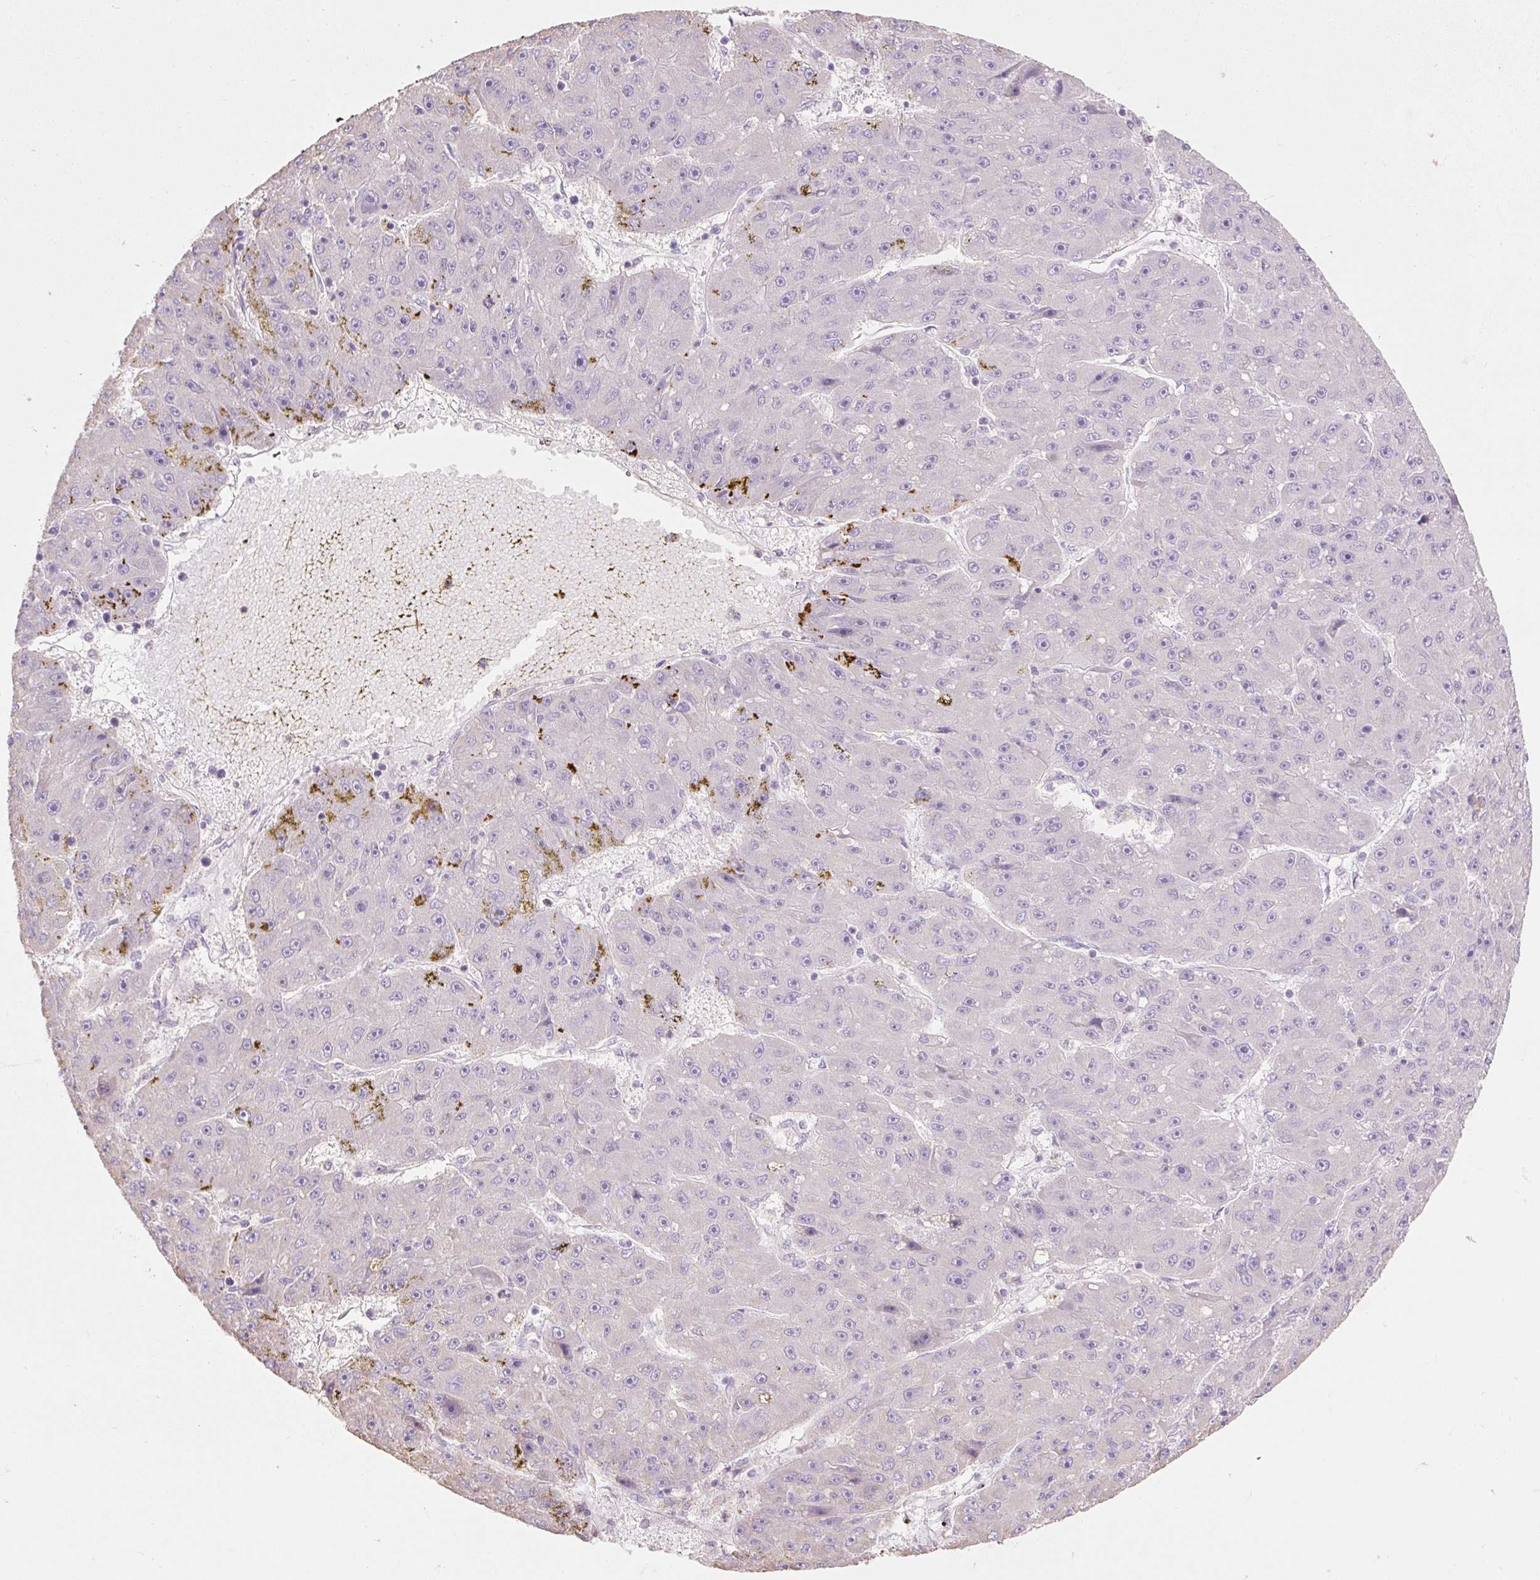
{"staining": {"intensity": "negative", "quantity": "none", "location": "none"}, "tissue": "liver cancer", "cell_type": "Tumor cells", "image_type": "cancer", "snomed": [{"axis": "morphology", "description": "Carcinoma, Hepatocellular, NOS"}, {"axis": "topography", "description": "Liver"}], "caption": "Immunohistochemistry (IHC) of hepatocellular carcinoma (liver) demonstrates no expression in tumor cells. (Immunohistochemistry, brightfield microscopy, high magnification).", "gene": "DHX35", "patient": {"sex": "male", "age": 67}}